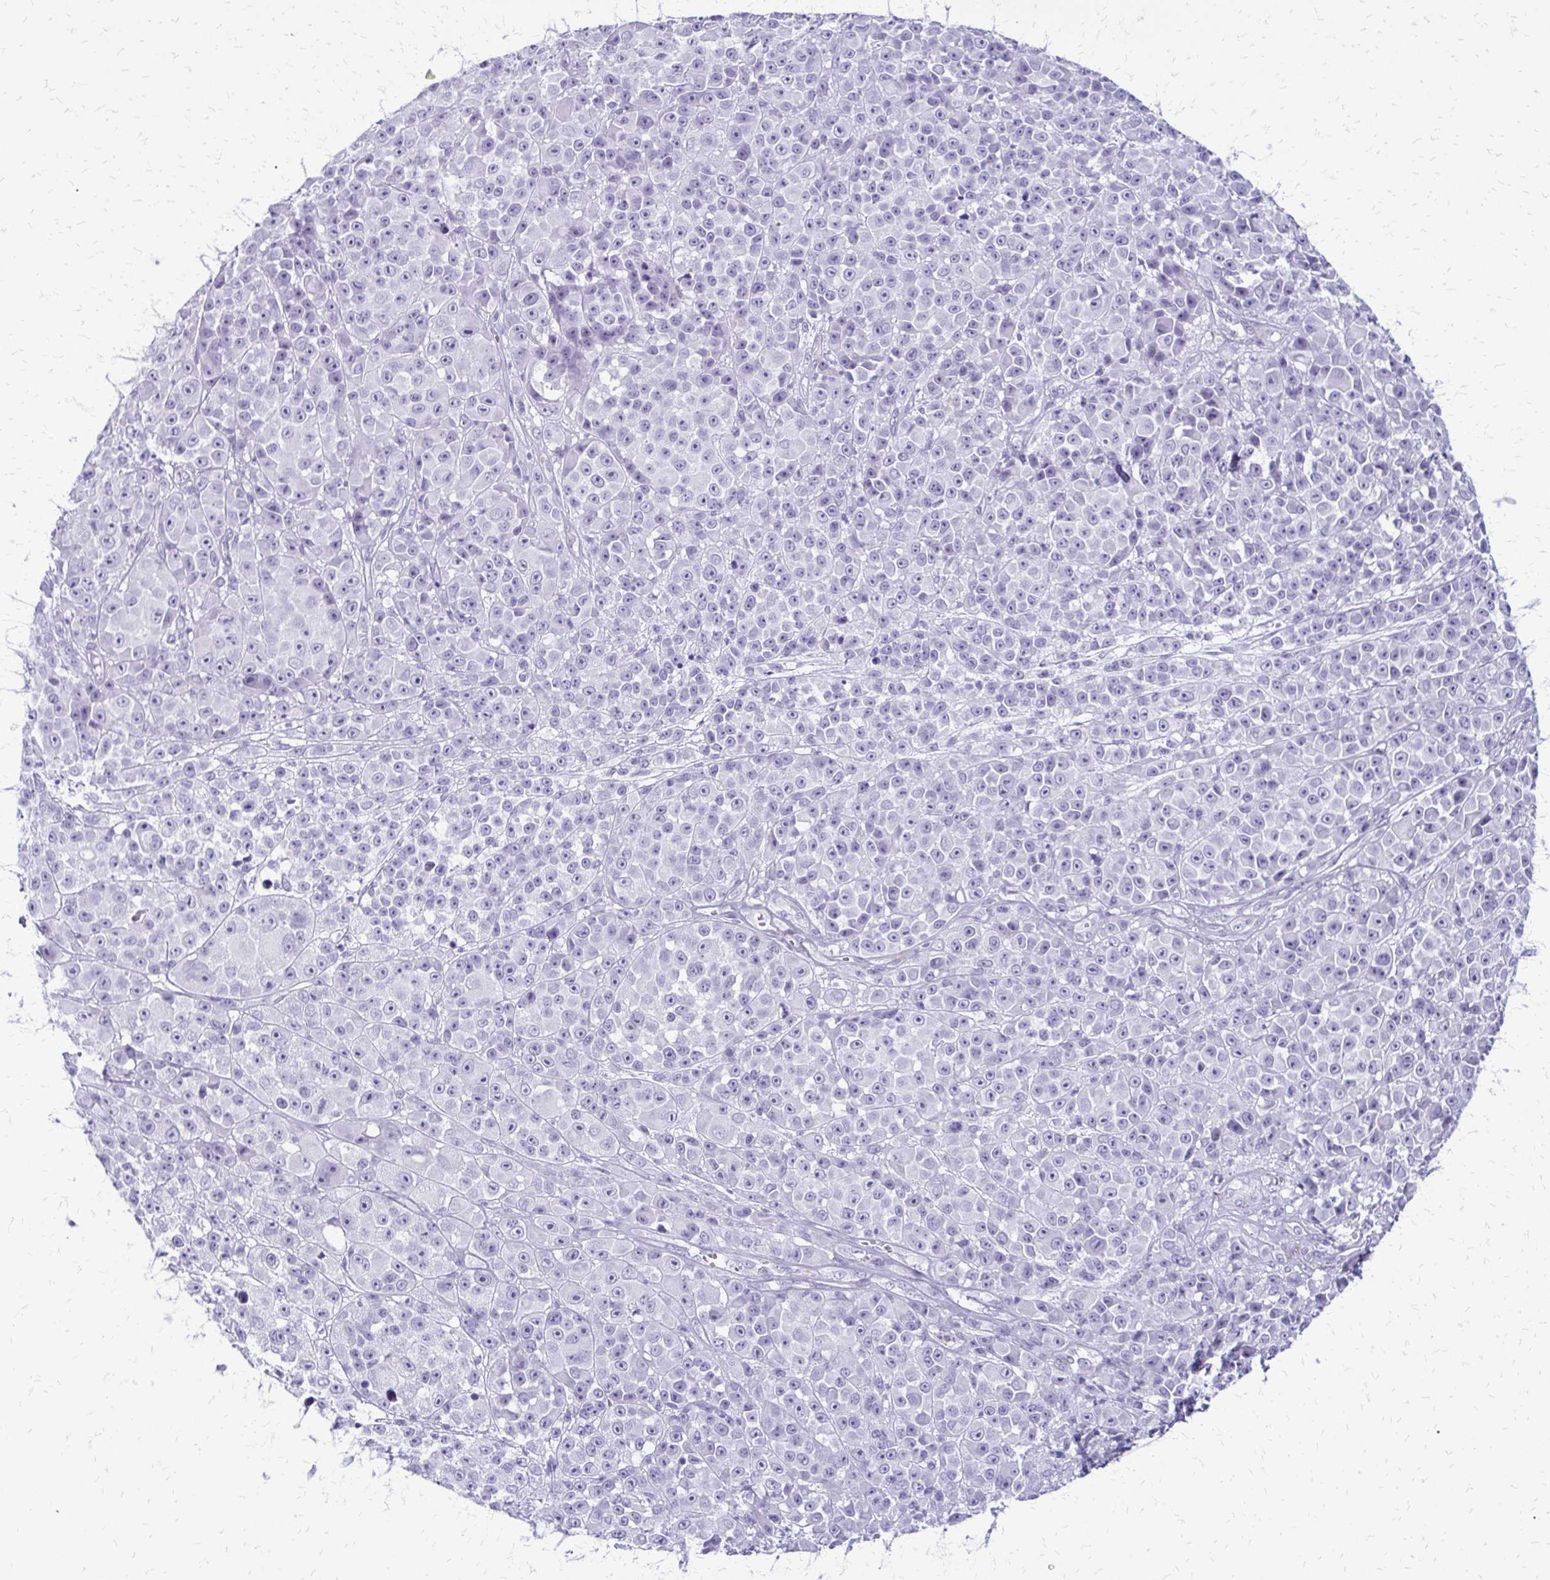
{"staining": {"intensity": "negative", "quantity": "none", "location": "none"}, "tissue": "melanoma", "cell_type": "Tumor cells", "image_type": "cancer", "snomed": [{"axis": "morphology", "description": "Malignant melanoma, NOS"}, {"axis": "topography", "description": "Skin"}, {"axis": "topography", "description": "Skin of back"}], "caption": "This photomicrograph is of melanoma stained with immunohistochemistry (IHC) to label a protein in brown with the nuclei are counter-stained blue. There is no expression in tumor cells.", "gene": "FAM162B", "patient": {"sex": "male", "age": 91}}